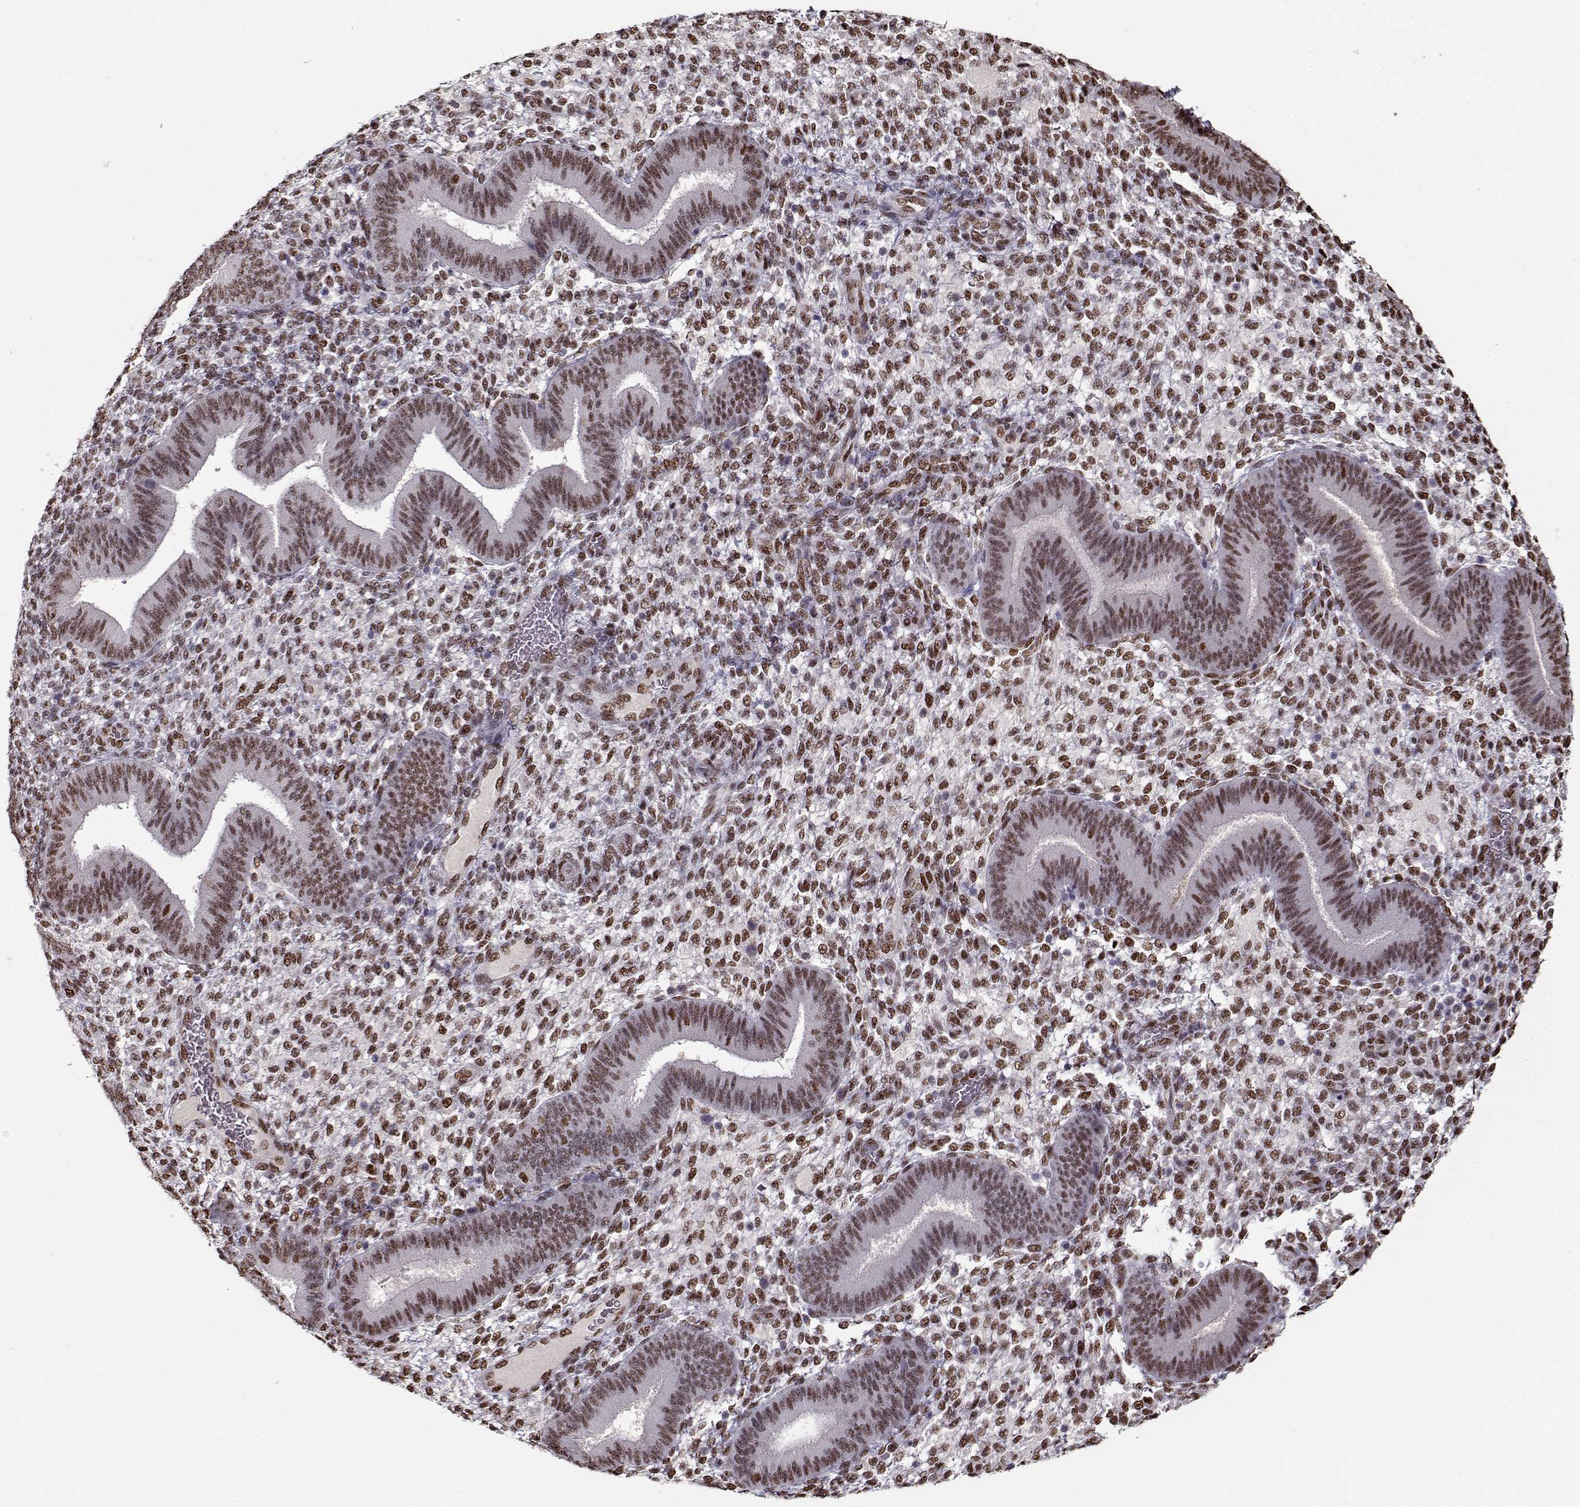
{"staining": {"intensity": "moderate", "quantity": "25%-75%", "location": "nuclear"}, "tissue": "endometrium", "cell_type": "Cells in endometrial stroma", "image_type": "normal", "snomed": [{"axis": "morphology", "description": "Normal tissue, NOS"}, {"axis": "topography", "description": "Endometrium"}], "caption": "This micrograph demonstrates immunohistochemistry (IHC) staining of unremarkable endometrium, with medium moderate nuclear positivity in about 25%-75% of cells in endometrial stroma.", "gene": "PRMT1", "patient": {"sex": "female", "age": 39}}